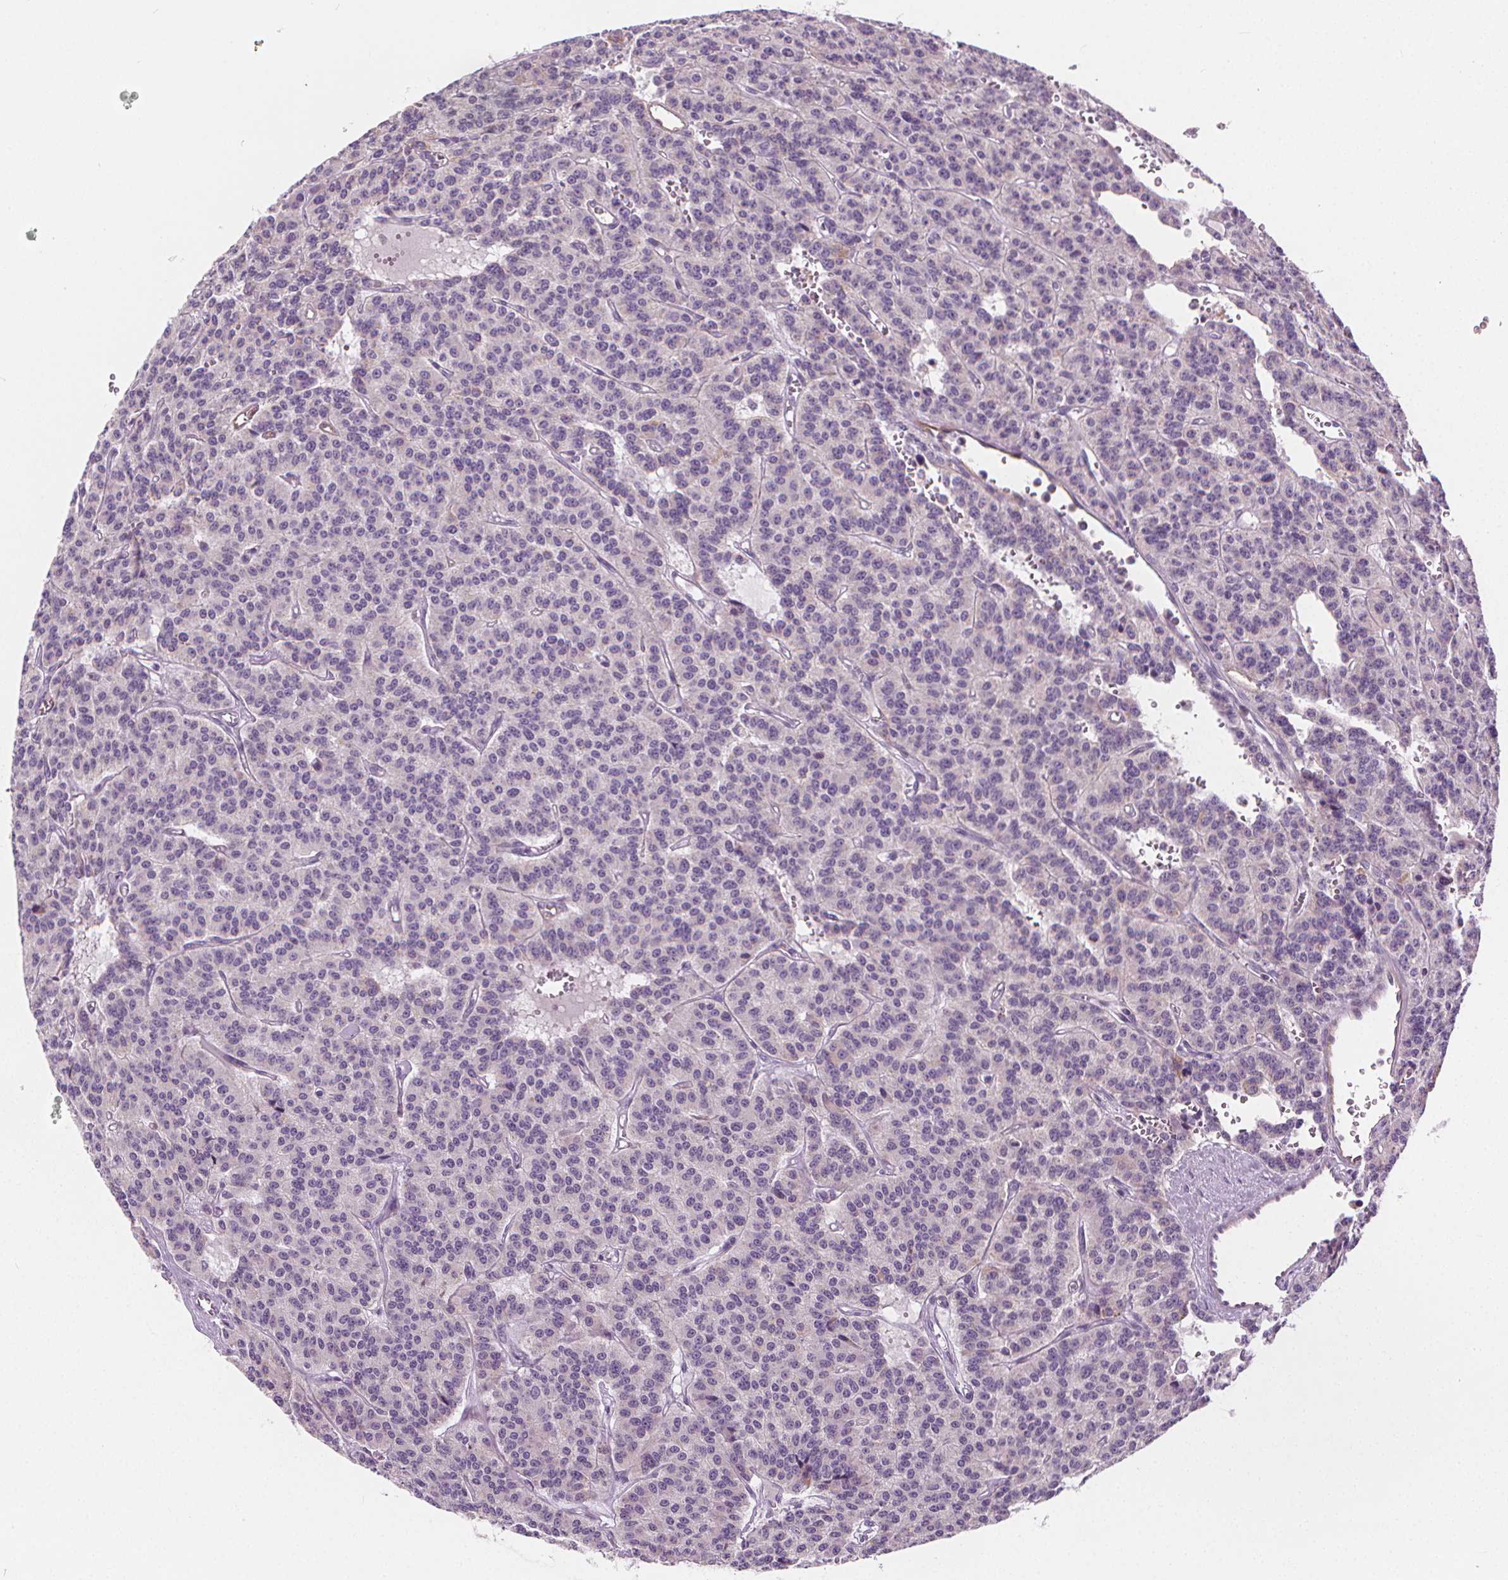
{"staining": {"intensity": "negative", "quantity": "none", "location": "none"}, "tissue": "carcinoid", "cell_type": "Tumor cells", "image_type": "cancer", "snomed": [{"axis": "morphology", "description": "Carcinoid, malignant, NOS"}, {"axis": "topography", "description": "Lung"}], "caption": "A histopathology image of human malignant carcinoid is negative for staining in tumor cells. (DAB (3,3'-diaminobenzidine) IHC visualized using brightfield microscopy, high magnification).", "gene": "RAB20", "patient": {"sex": "female", "age": 71}}